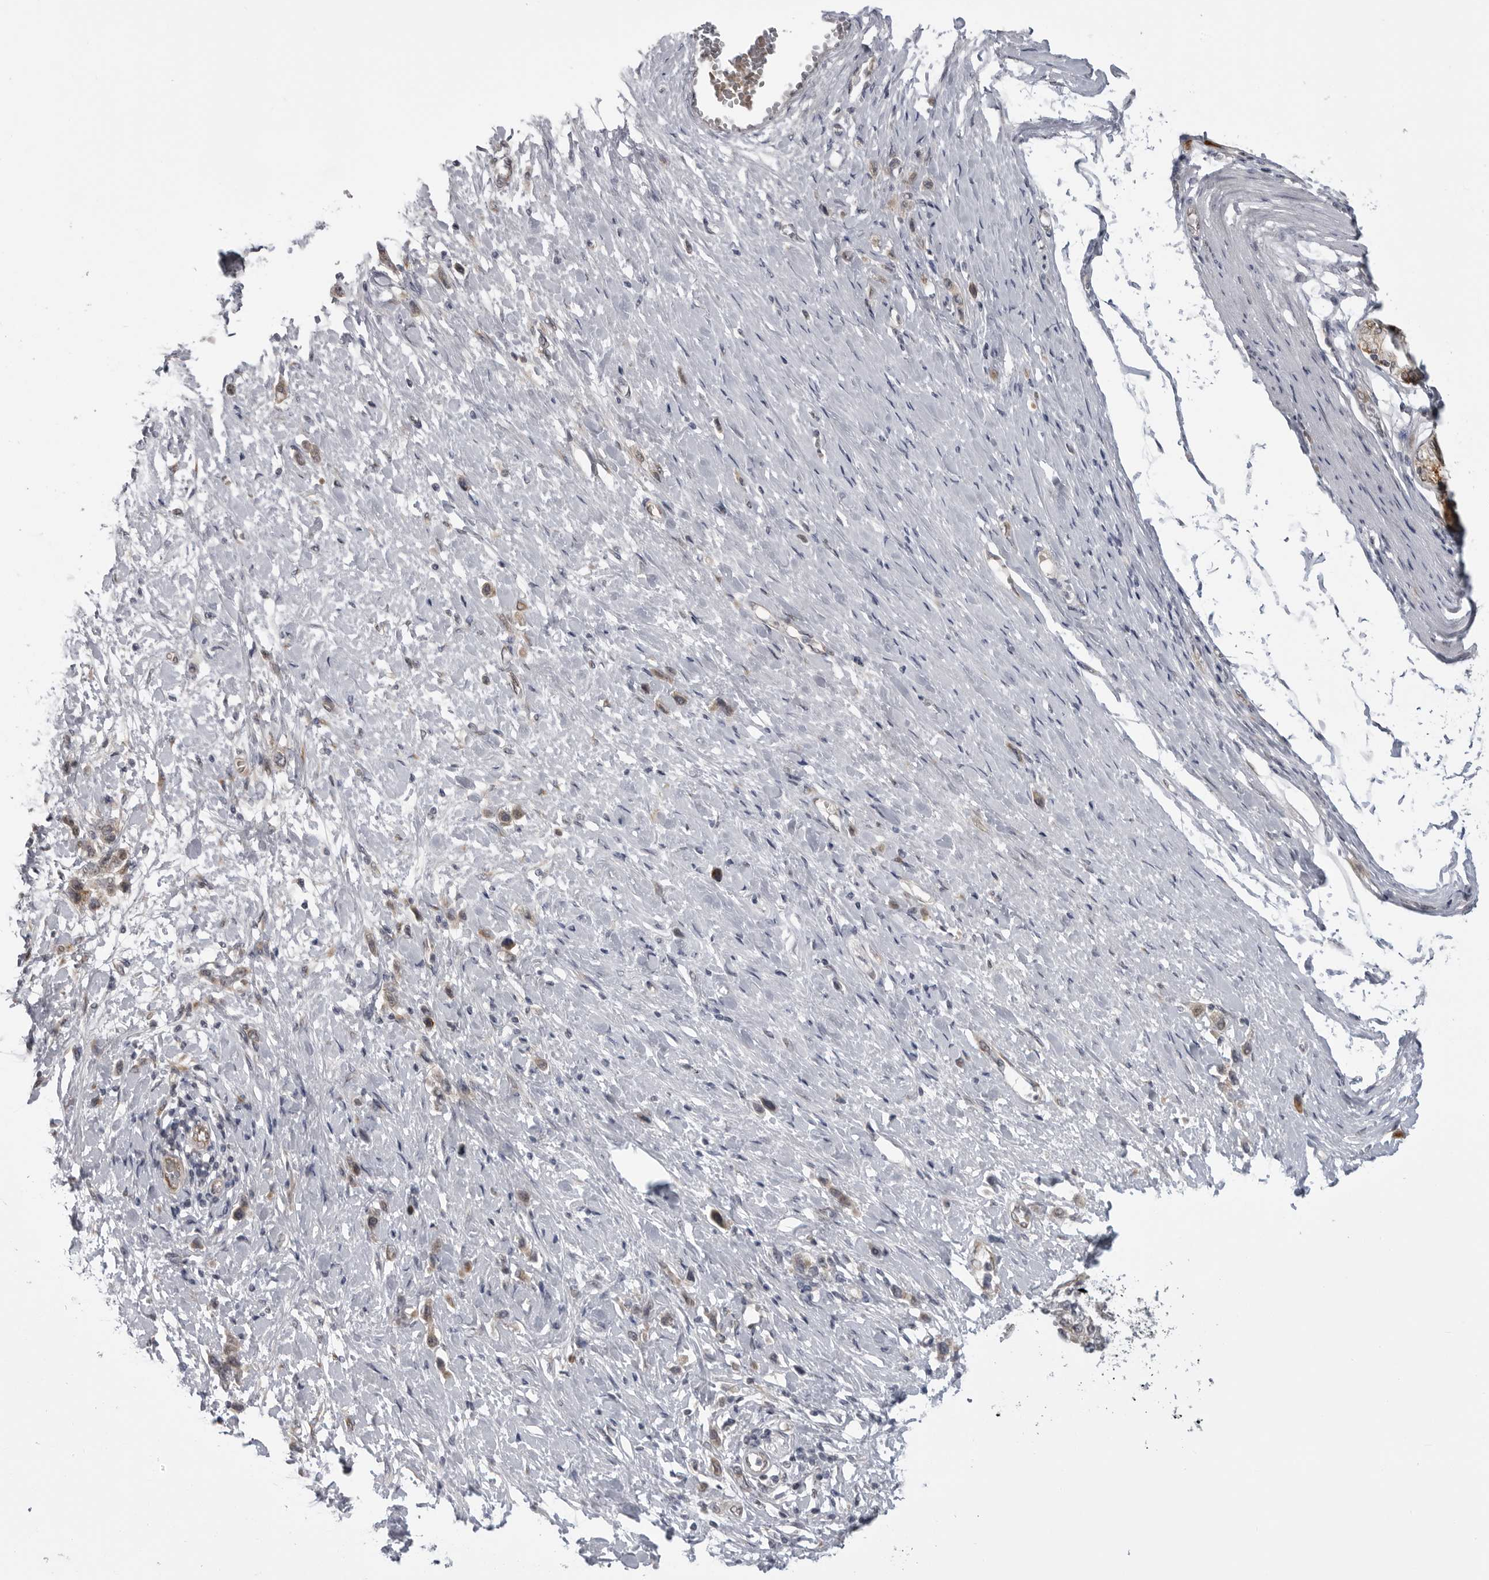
{"staining": {"intensity": "moderate", "quantity": ">75%", "location": "cytoplasmic/membranous"}, "tissue": "stomach cancer", "cell_type": "Tumor cells", "image_type": "cancer", "snomed": [{"axis": "morphology", "description": "Adenocarcinoma, NOS"}, {"axis": "topography", "description": "Stomach"}], "caption": "Immunohistochemistry (IHC) micrograph of human stomach cancer (adenocarcinoma) stained for a protein (brown), which reveals medium levels of moderate cytoplasmic/membranous expression in approximately >75% of tumor cells.", "gene": "LRRC45", "patient": {"sex": "female", "age": 65}}